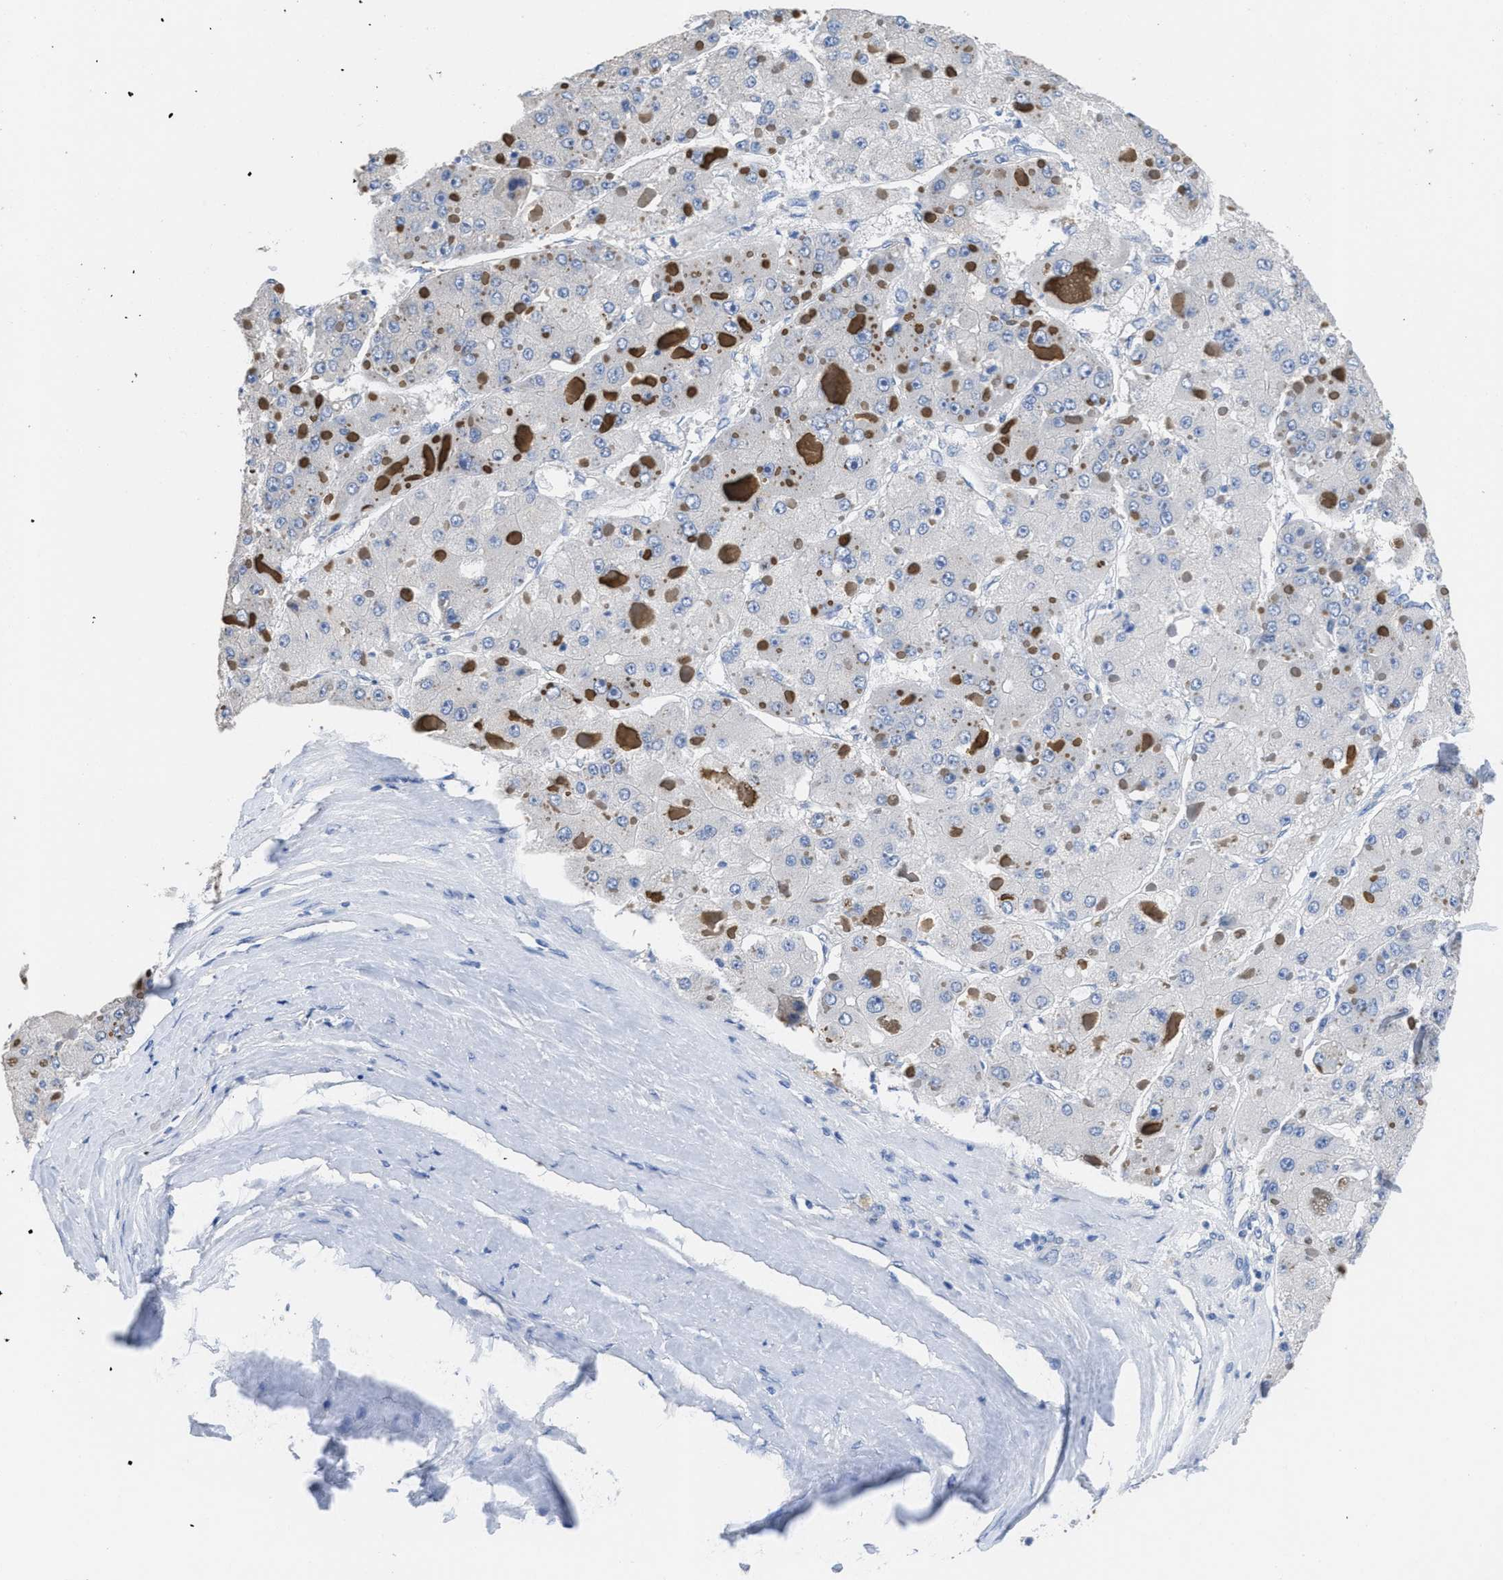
{"staining": {"intensity": "negative", "quantity": "none", "location": "none"}, "tissue": "liver cancer", "cell_type": "Tumor cells", "image_type": "cancer", "snomed": [{"axis": "morphology", "description": "Carcinoma, Hepatocellular, NOS"}, {"axis": "topography", "description": "Liver"}], "caption": "The image reveals no staining of tumor cells in liver cancer. The staining was performed using DAB to visualize the protein expression in brown, while the nuclei were stained in blue with hematoxylin (Magnification: 20x).", "gene": "CA9", "patient": {"sex": "female", "age": 73}}